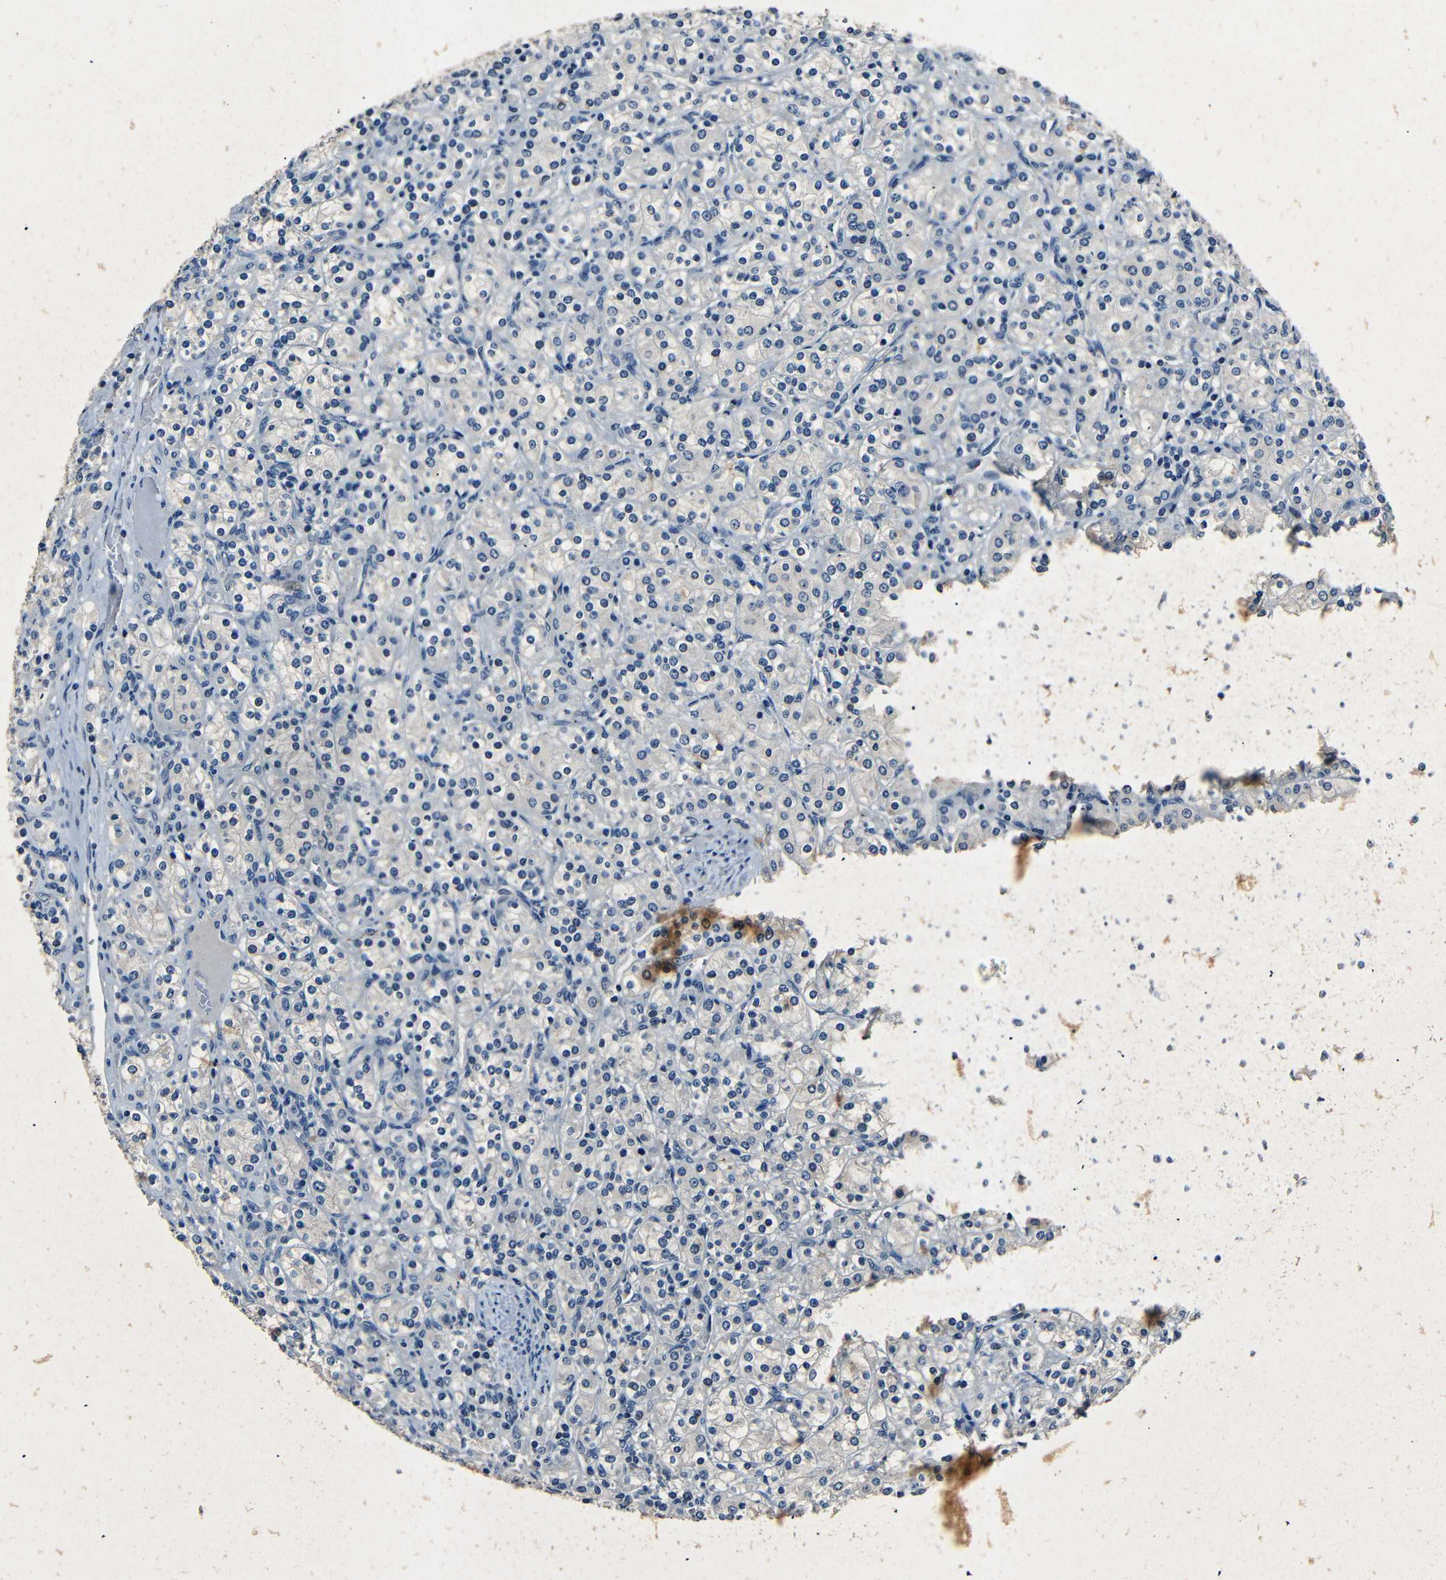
{"staining": {"intensity": "negative", "quantity": "none", "location": "none"}, "tissue": "renal cancer", "cell_type": "Tumor cells", "image_type": "cancer", "snomed": [{"axis": "morphology", "description": "Adenocarcinoma, NOS"}, {"axis": "topography", "description": "Kidney"}], "caption": "Immunohistochemical staining of human renal adenocarcinoma demonstrates no significant staining in tumor cells.", "gene": "NCMAP", "patient": {"sex": "male", "age": 77}}